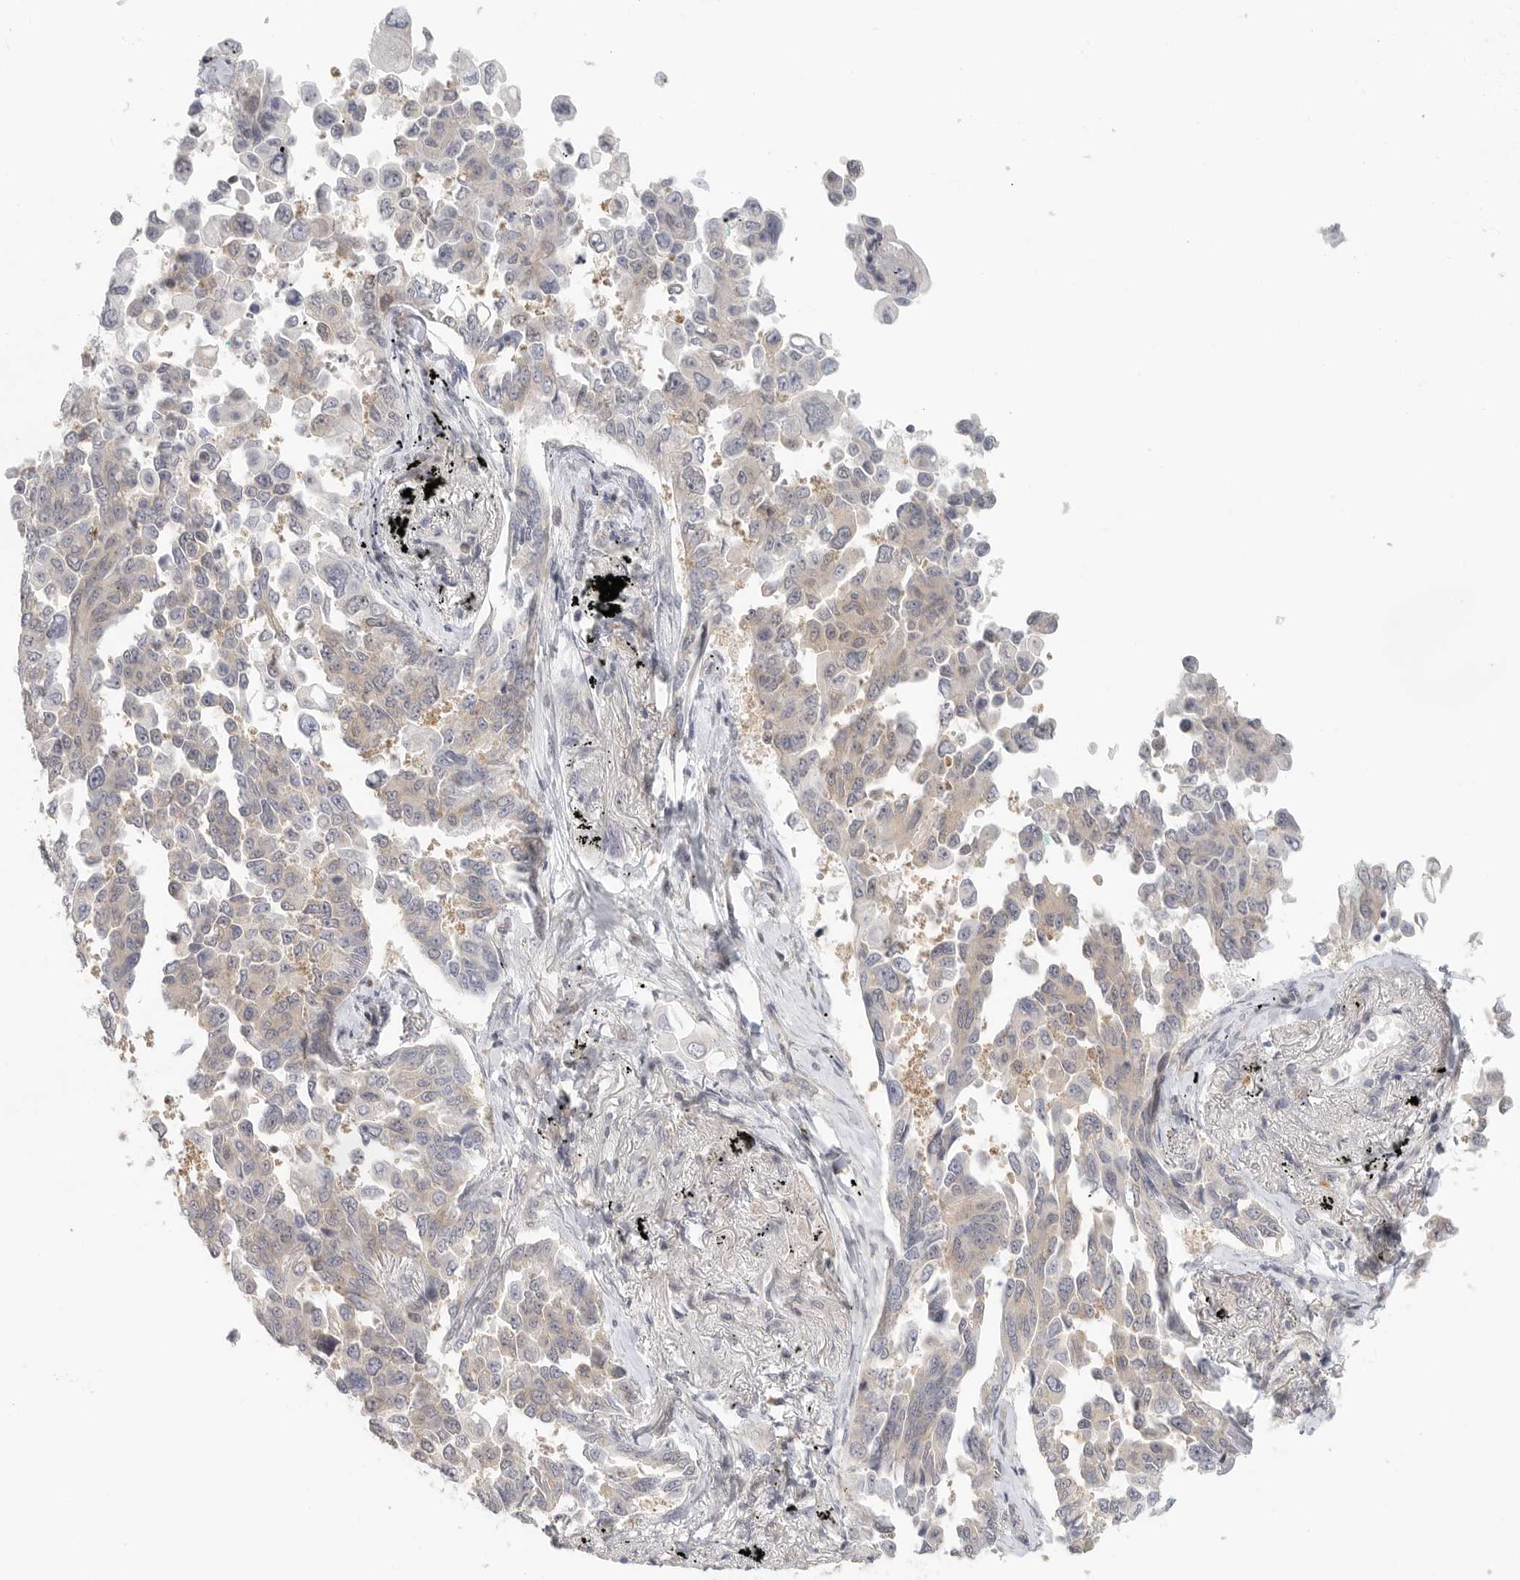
{"staining": {"intensity": "weak", "quantity": "25%-75%", "location": "cytoplasmic/membranous"}, "tissue": "lung cancer", "cell_type": "Tumor cells", "image_type": "cancer", "snomed": [{"axis": "morphology", "description": "Adenocarcinoma, NOS"}, {"axis": "topography", "description": "Lung"}], "caption": "Lung adenocarcinoma stained for a protein displays weak cytoplasmic/membranous positivity in tumor cells. The staining was performed using DAB (3,3'-diaminobenzidine), with brown indicating positive protein expression. Nuclei are stained blue with hematoxylin.", "gene": "HDAC6", "patient": {"sex": "female", "age": 67}}